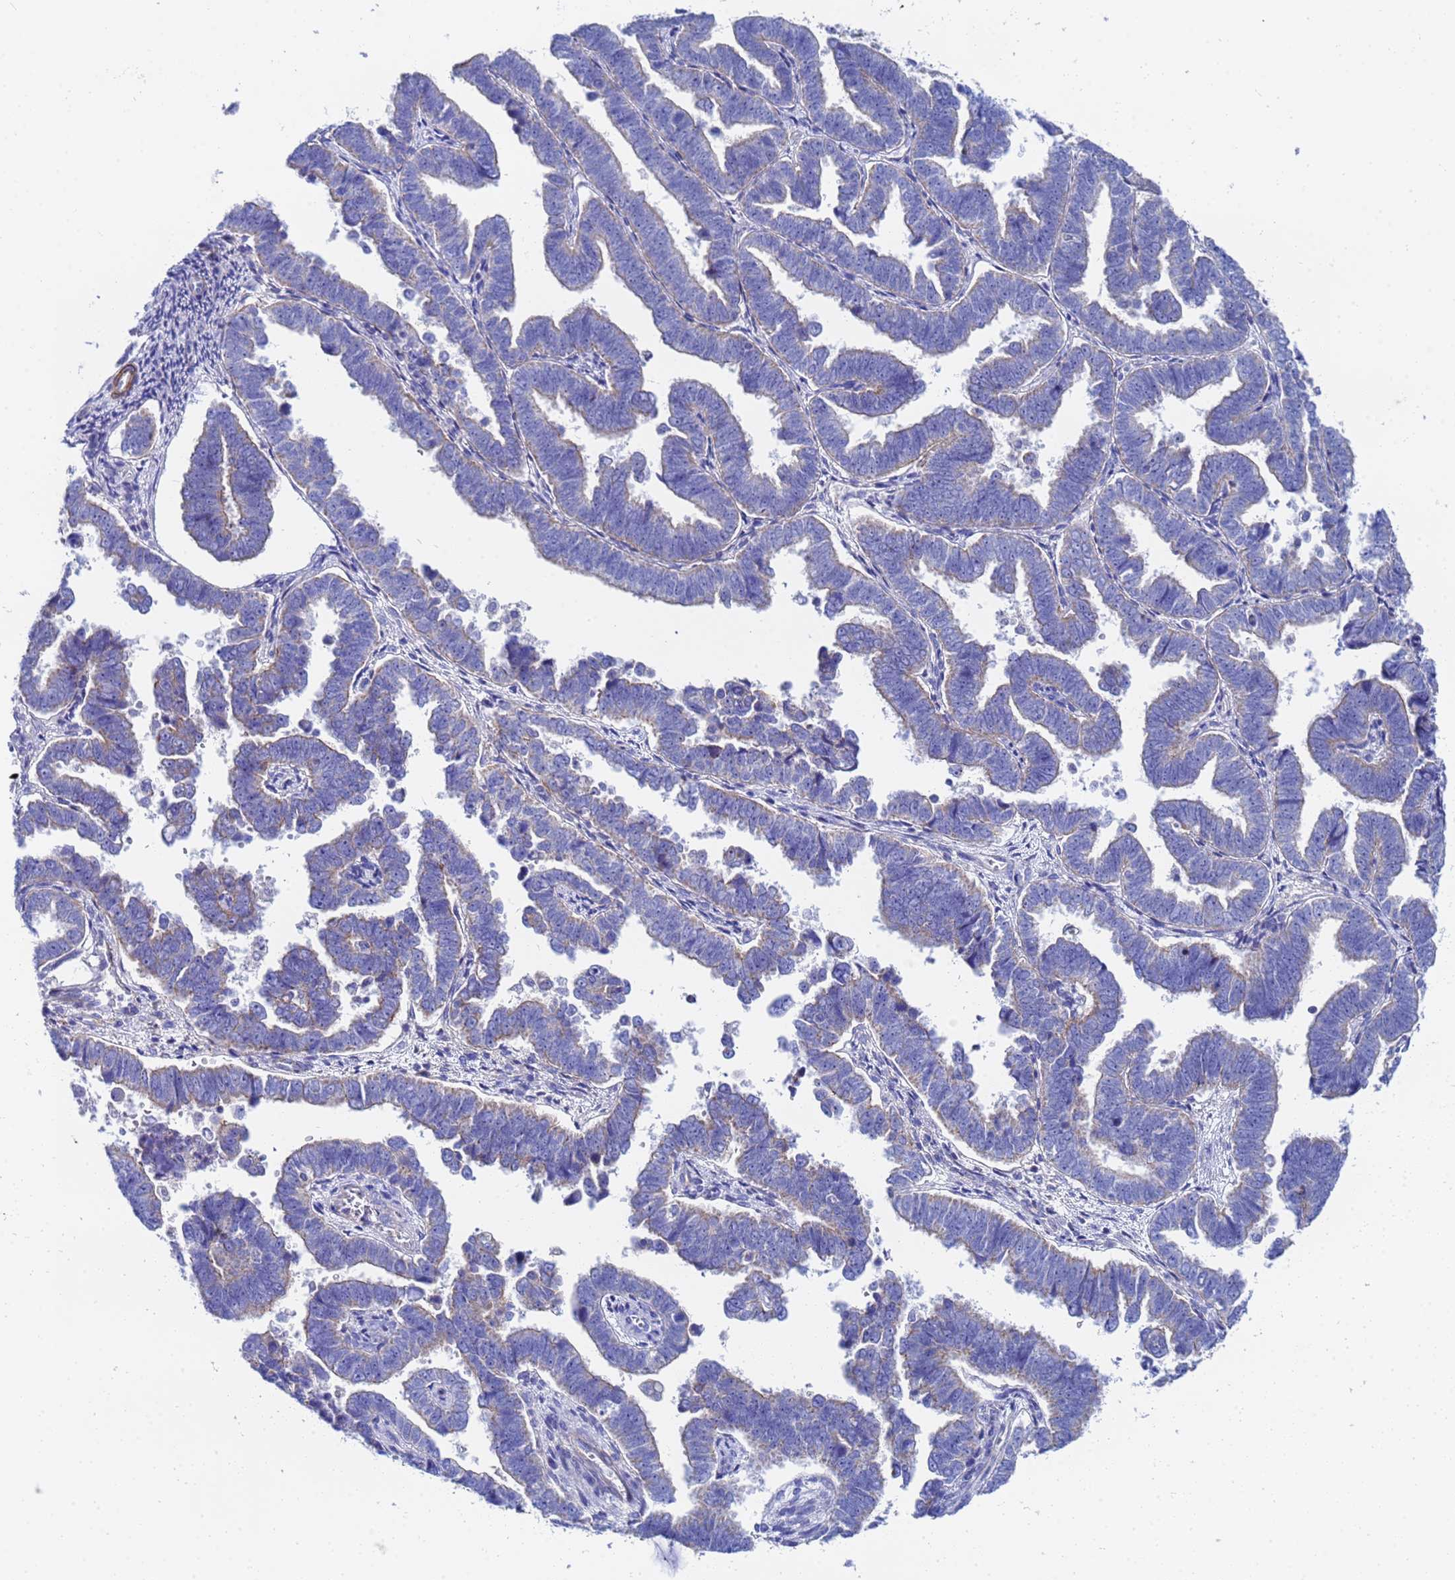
{"staining": {"intensity": "weak", "quantity": "<25%", "location": "cytoplasmic/membranous"}, "tissue": "endometrial cancer", "cell_type": "Tumor cells", "image_type": "cancer", "snomed": [{"axis": "morphology", "description": "Adenocarcinoma, NOS"}, {"axis": "topography", "description": "Endometrium"}], "caption": "Immunohistochemistry (IHC) micrograph of adenocarcinoma (endometrial) stained for a protein (brown), which displays no staining in tumor cells.", "gene": "RAB39B", "patient": {"sex": "female", "age": 75}}